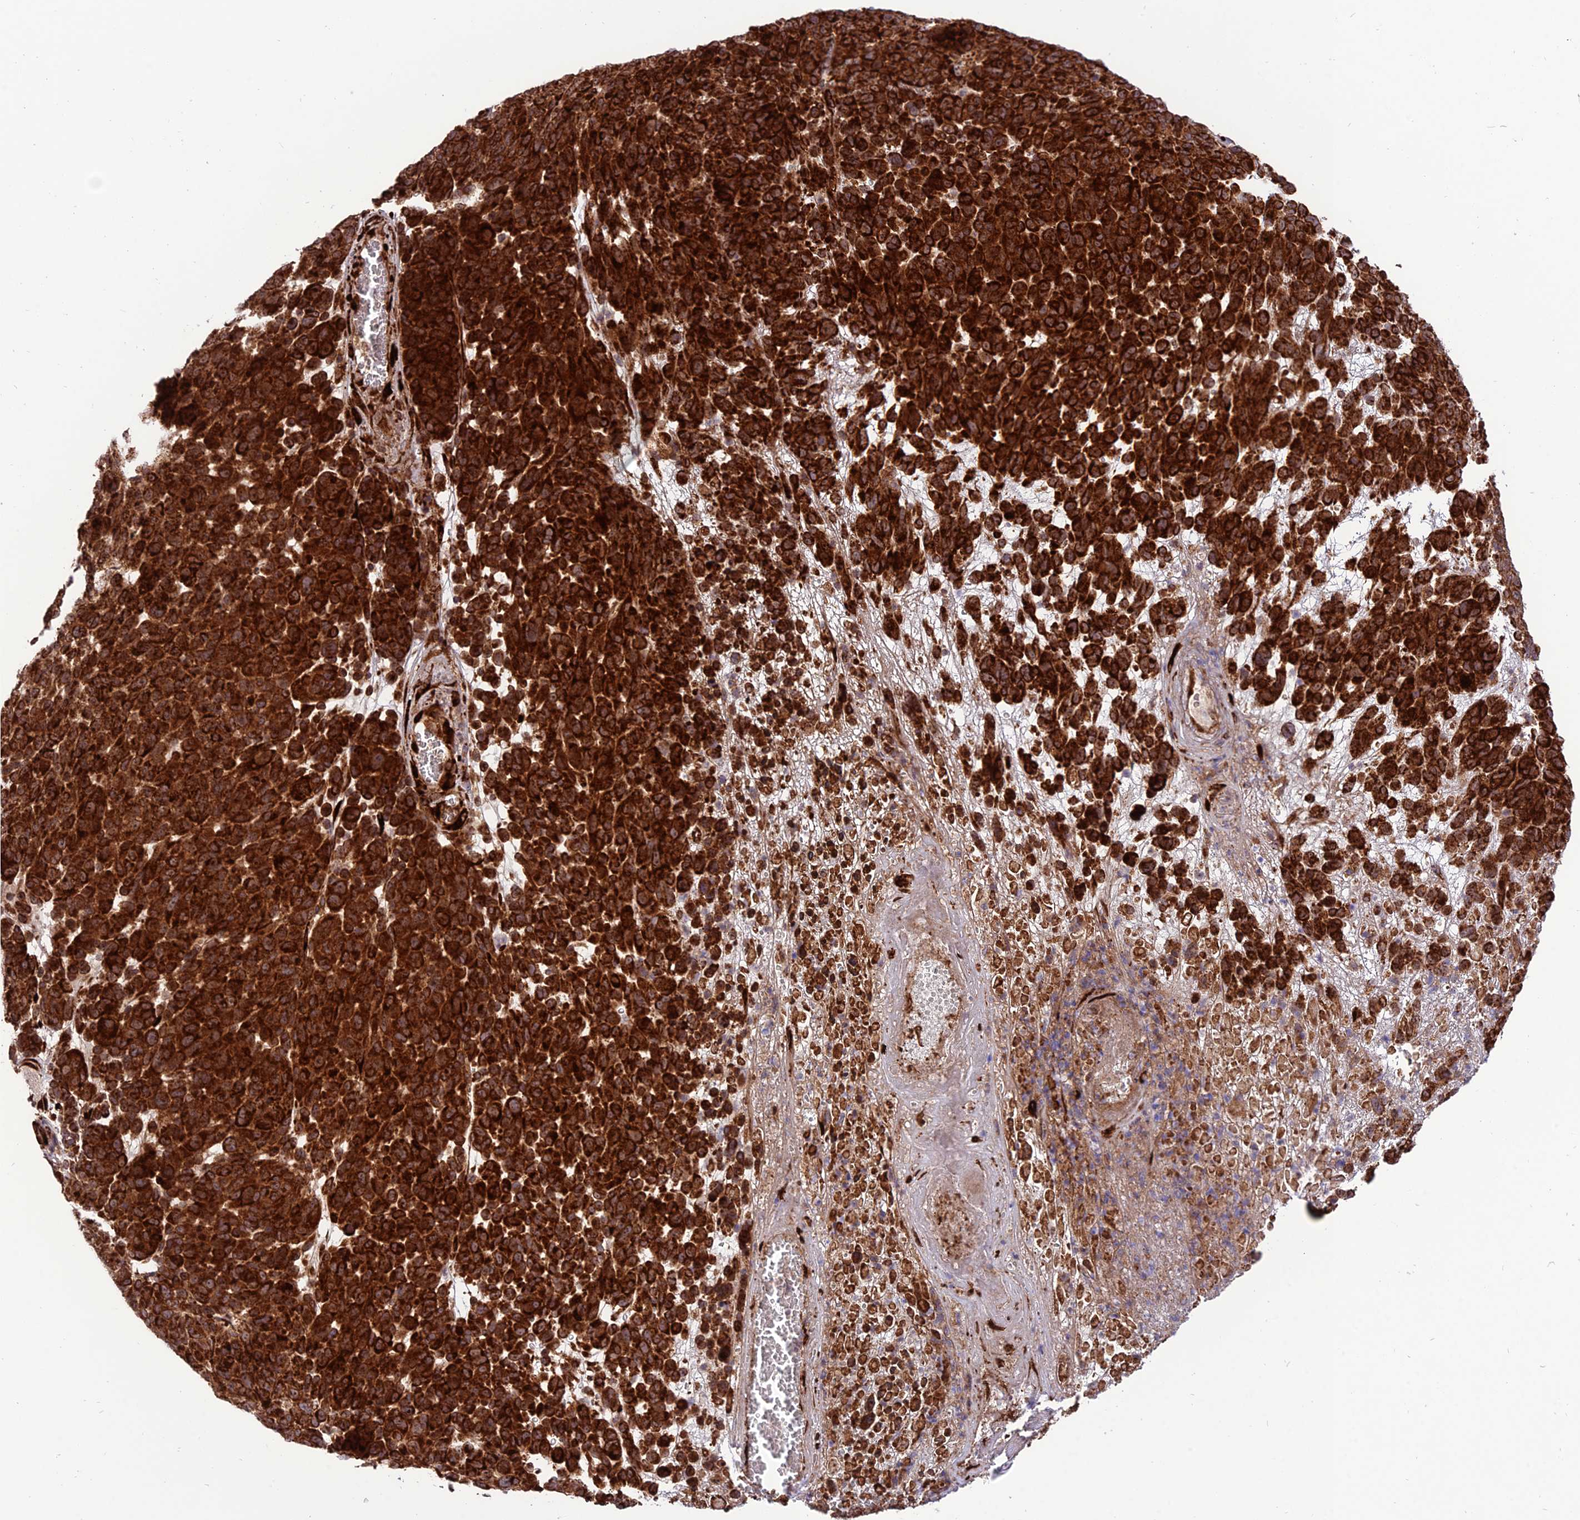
{"staining": {"intensity": "strong", "quantity": ">75%", "location": "cytoplasmic/membranous"}, "tissue": "melanoma", "cell_type": "Tumor cells", "image_type": "cancer", "snomed": [{"axis": "morphology", "description": "Malignant melanoma, NOS"}, {"axis": "topography", "description": "Skin"}], "caption": "Malignant melanoma stained with DAB (3,3'-diaminobenzidine) IHC reveals high levels of strong cytoplasmic/membranous positivity in approximately >75% of tumor cells.", "gene": "CRTAP", "patient": {"sex": "male", "age": 49}}